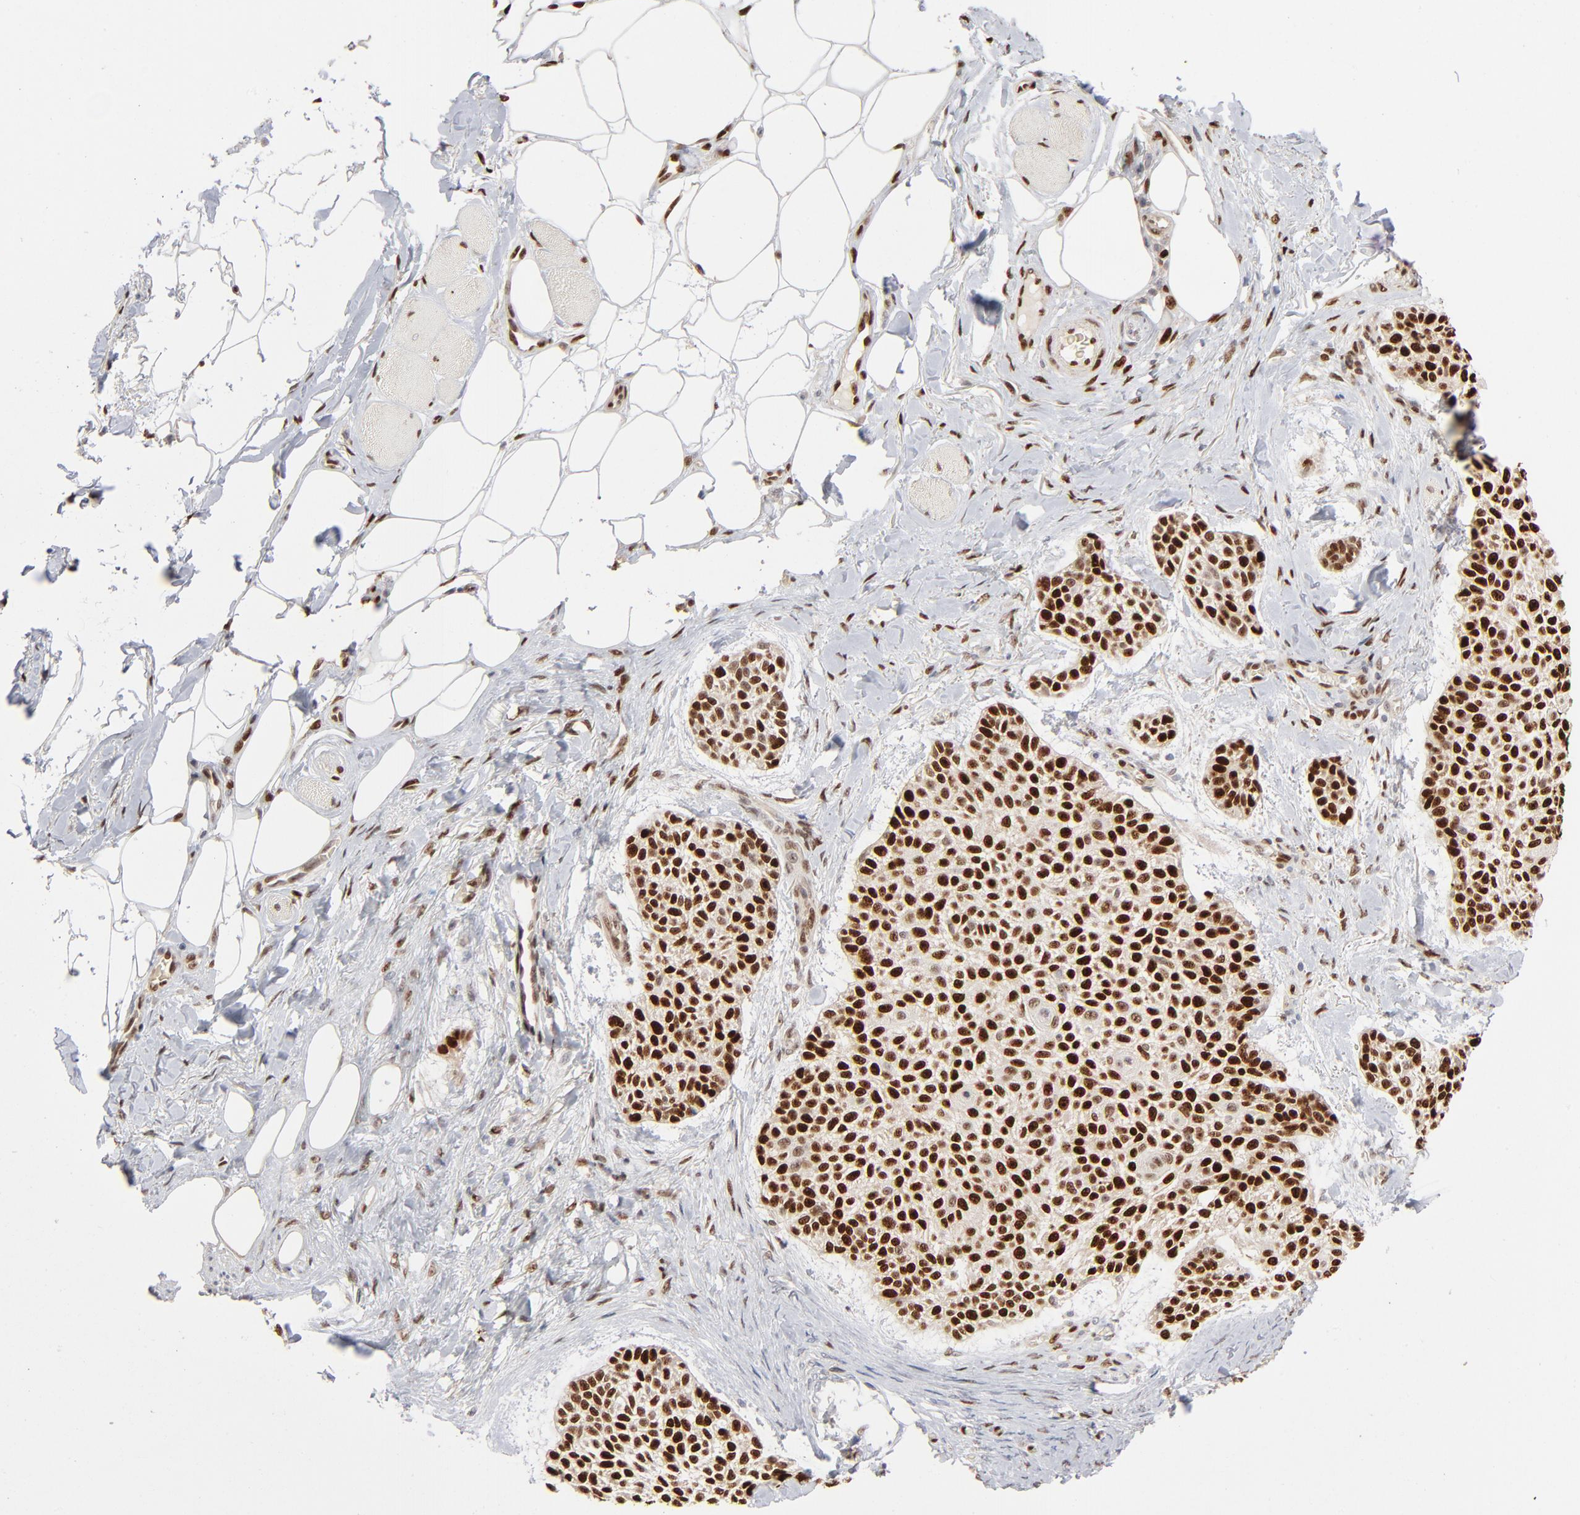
{"staining": {"intensity": "strong", "quantity": ">75%", "location": "nuclear"}, "tissue": "skin cancer", "cell_type": "Tumor cells", "image_type": "cancer", "snomed": [{"axis": "morphology", "description": "Normal tissue, NOS"}, {"axis": "morphology", "description": "Basal cell carcinoma"}, {"axis": "topography", "description": "Skin"}], "caption": "This image reveals immunohistochemistry staining of skin cancer (basal cell carcinoma), with high strong nuclear positivity in about >75% of tumor cells.", "gene": "NFIB", "patient": {"sex": "female", "age": 70}}